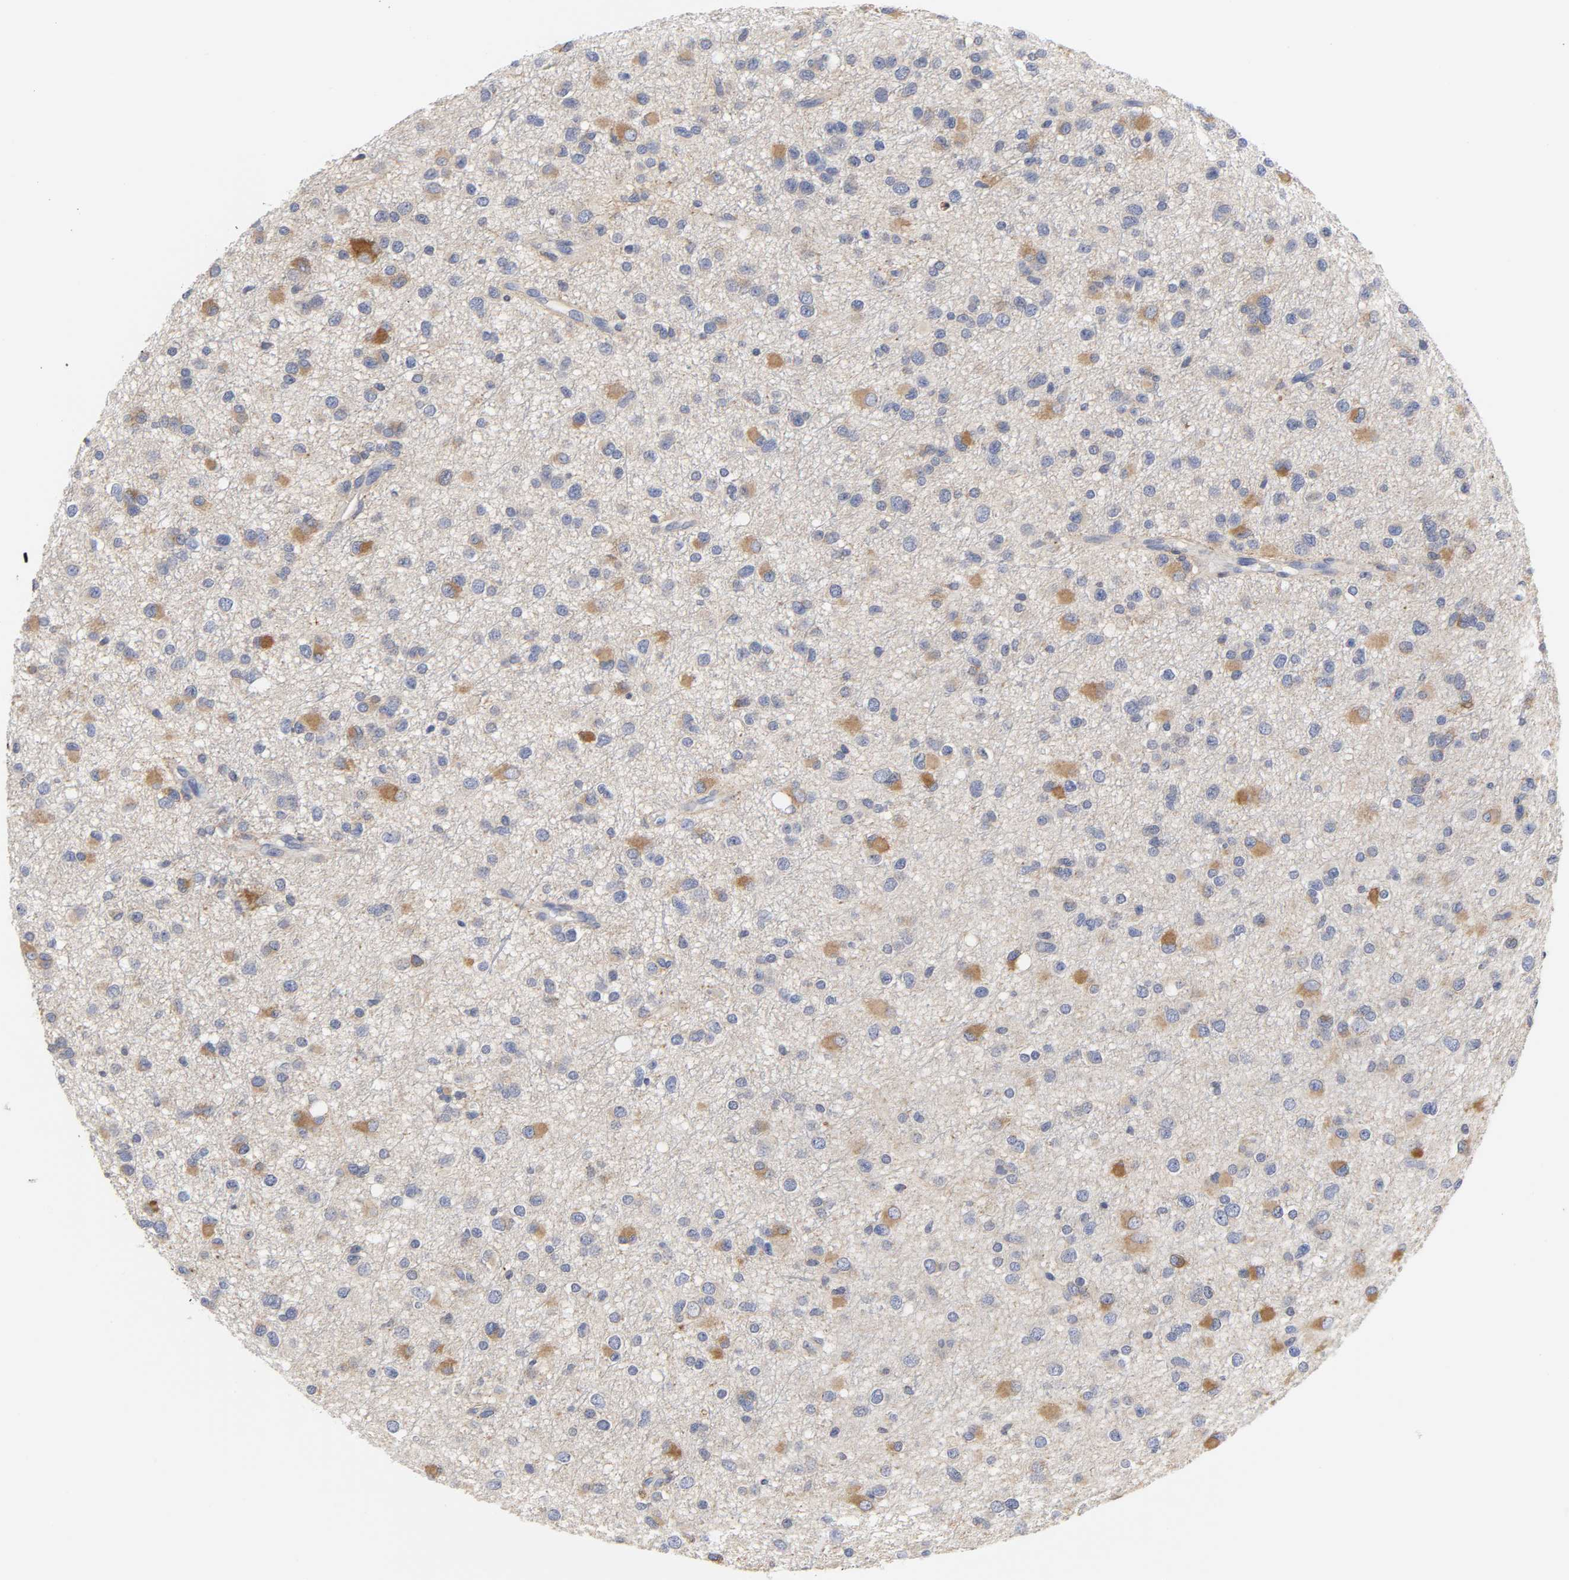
{"staining": {"intensity": "moderate", "quantity": "25%-75%", "location": "cytoplasmic/membranous"}, "tissue": "glioma", "cell_type": "Tumor cells", "image_type": "cancer", "snomed": [{"axis": "morphology", "description": "Glioma, malignant, Low grade"}, {"axis": "topography", "description": "Brain"}], "caption": "An immunohistochemistry (IHC) histopathology image of neoplastic tissue is shown. Protein staining in brown shows moderate cytoplasmic/membranous positivity in malignant glioma (low-grade) within tumor cells. The staining is performed using DAB brown chromogen to label protein expression. The nuclei are counter-stained blue using hematoxylin.", "gene": "HCK", "patient": {"sex": "male", "age": 42}}